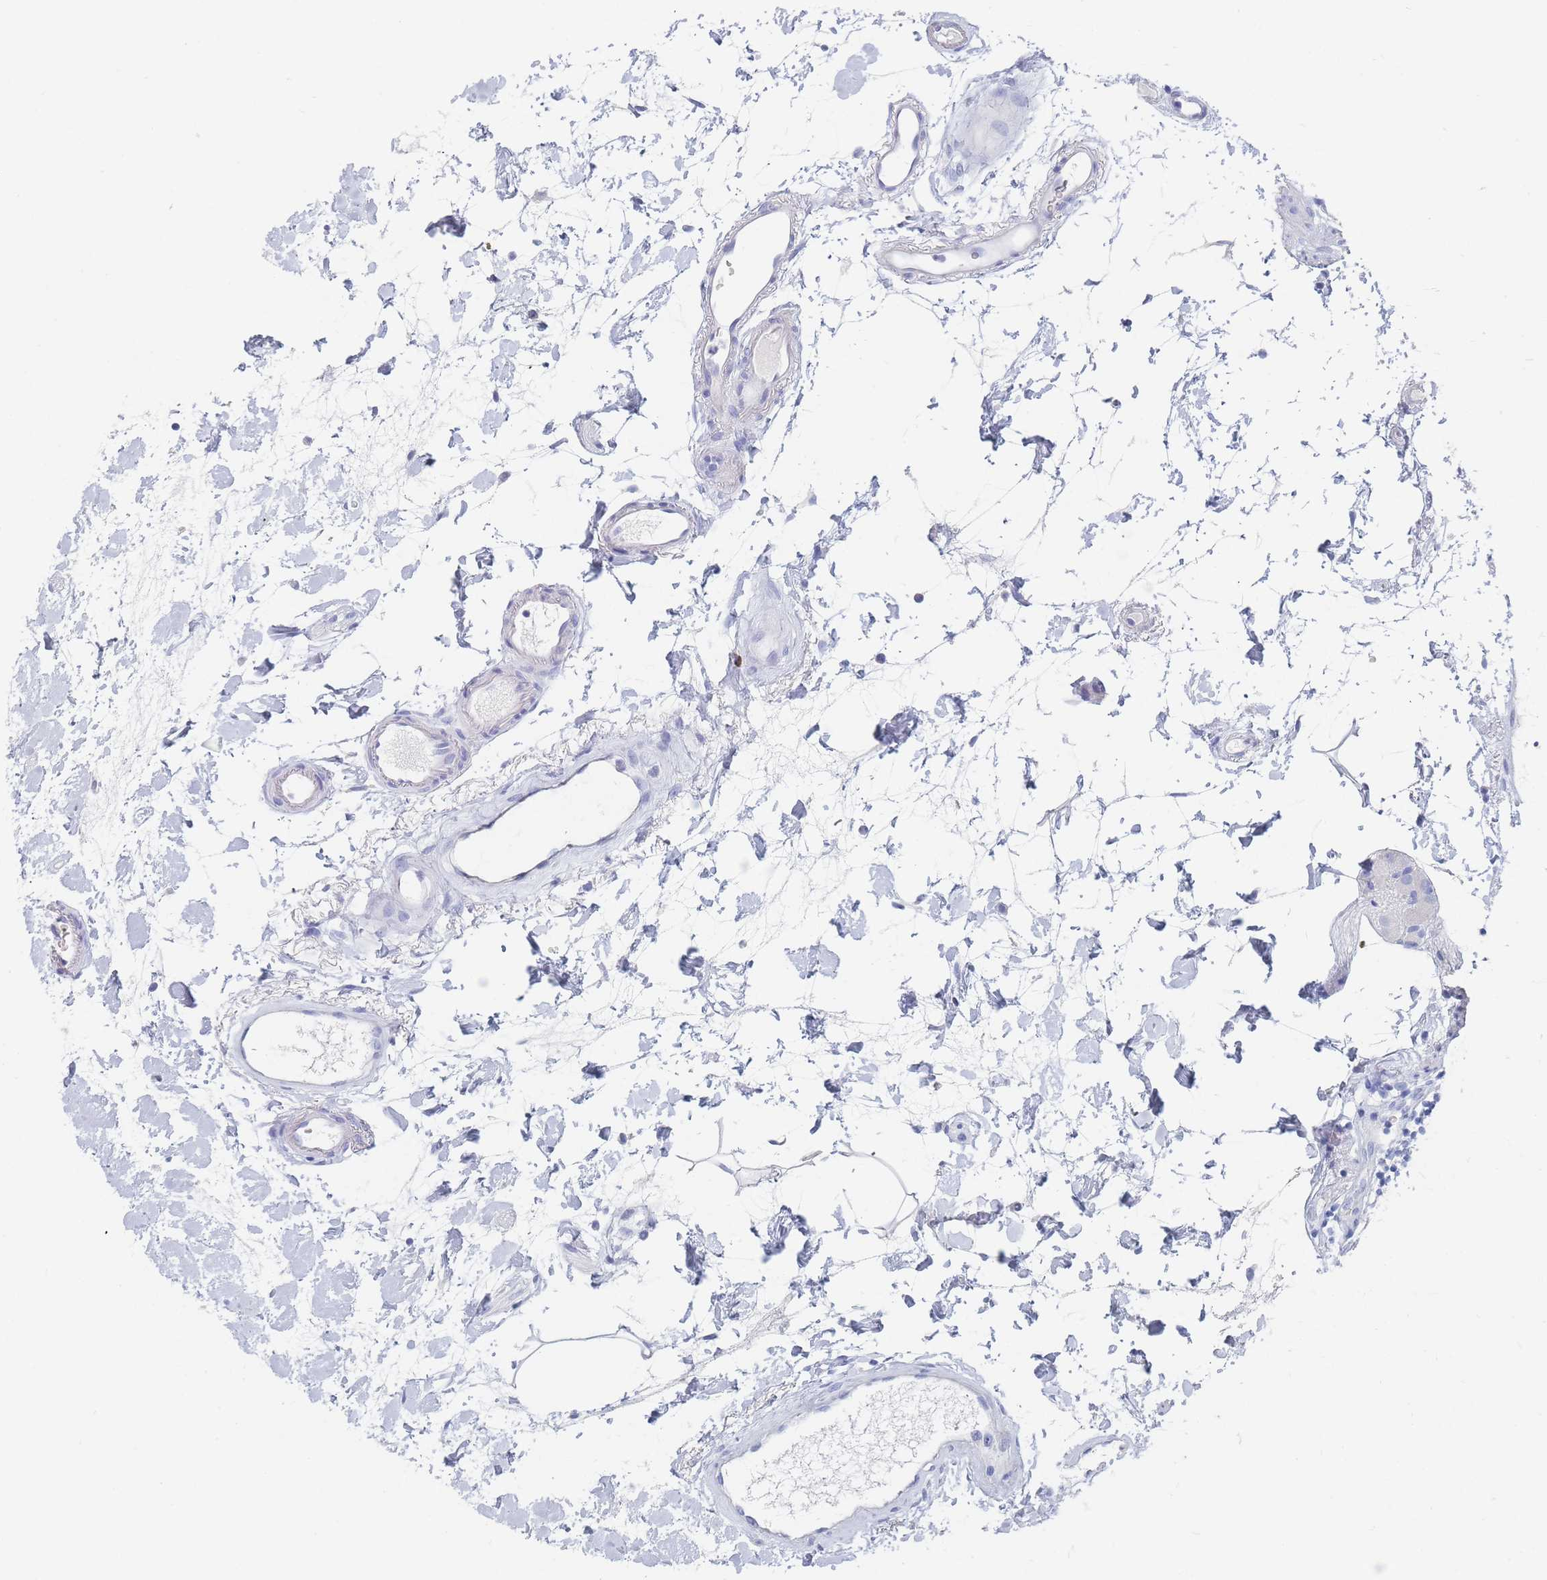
{"staining": {"intensity": "negative", "quantity": "none", "location": "none"}, "tissue": "colon", "cell_type": "Endothelial cells", "image_type": "normal", "snomed": [{"axis": "morphology", "description": "Normal tissue, NOS"}, {"axis": "topography", "description": "Colon"}], "caption": "Immunohistochemical staining of benign colon reveals no significant positivity in endothelial cells.", "gene": "SLC25A35", "patient": {"sex": "female", "age": 84}}